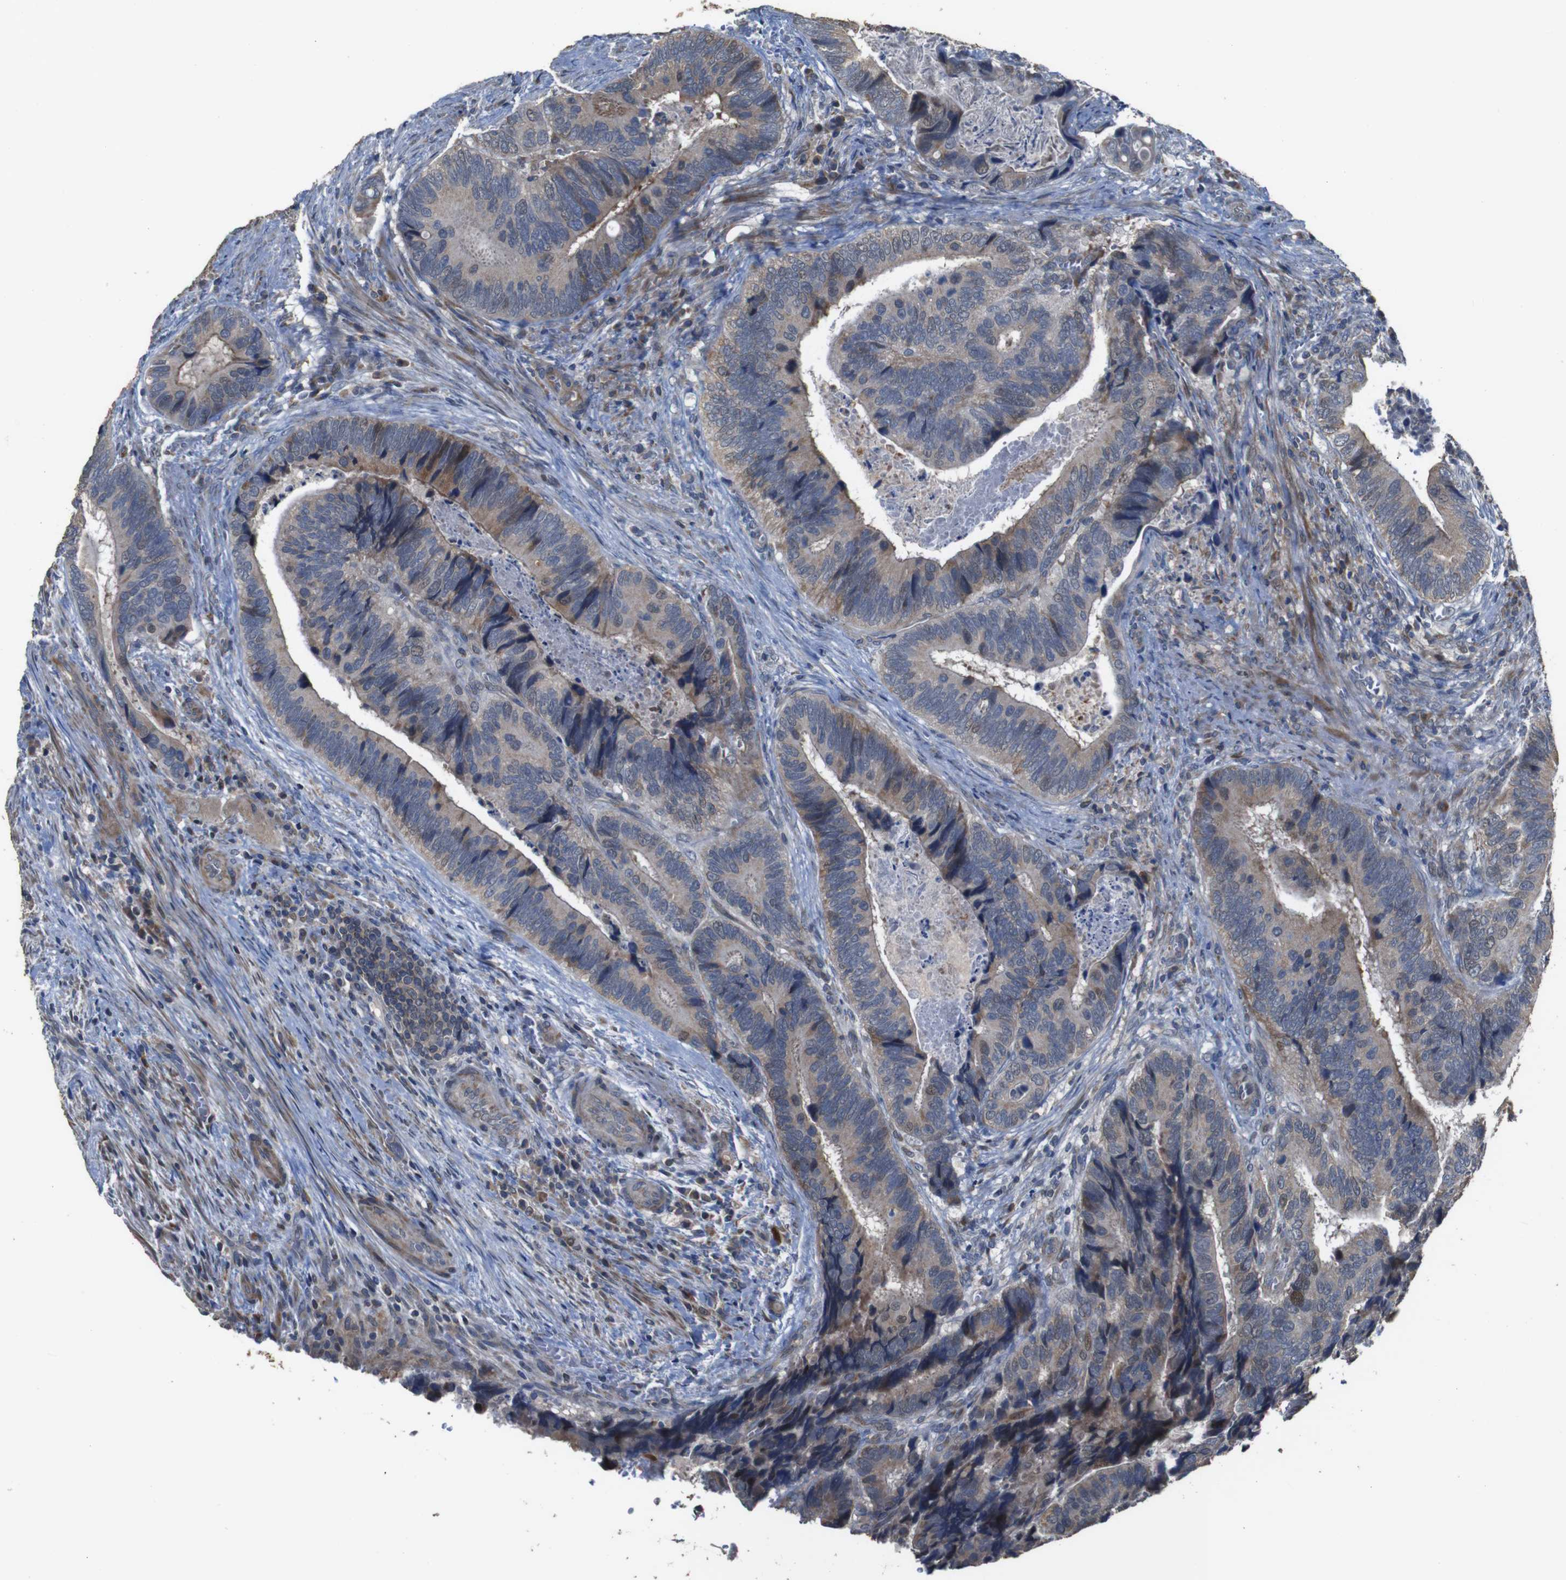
{"staining": {"intensity": "weak", "quantity": ">75%", "location": "cytoplasmic/membranous"}, "tissue": "colorectal cancer", "cell_type": "Tumor cells", "image_type": "cancer", "snomed": [{"axis": "morphology", "description": "Inflammation, NOS"}, {"axis": "morphology", "description": "Adenocarcinoma, NOS"}, {"axis": "topography", "description": "Colon"}], "caption": "DAB (3,3'-diaminobenzidine) immunohistochemical staining of adenocarcinoma (colorectal) demonstrates weak cytoplasmic/membranous protein staining in about >75% of tumor cells.", "gene": "SNN", "patient": {"sex": "male", "age": 72}}